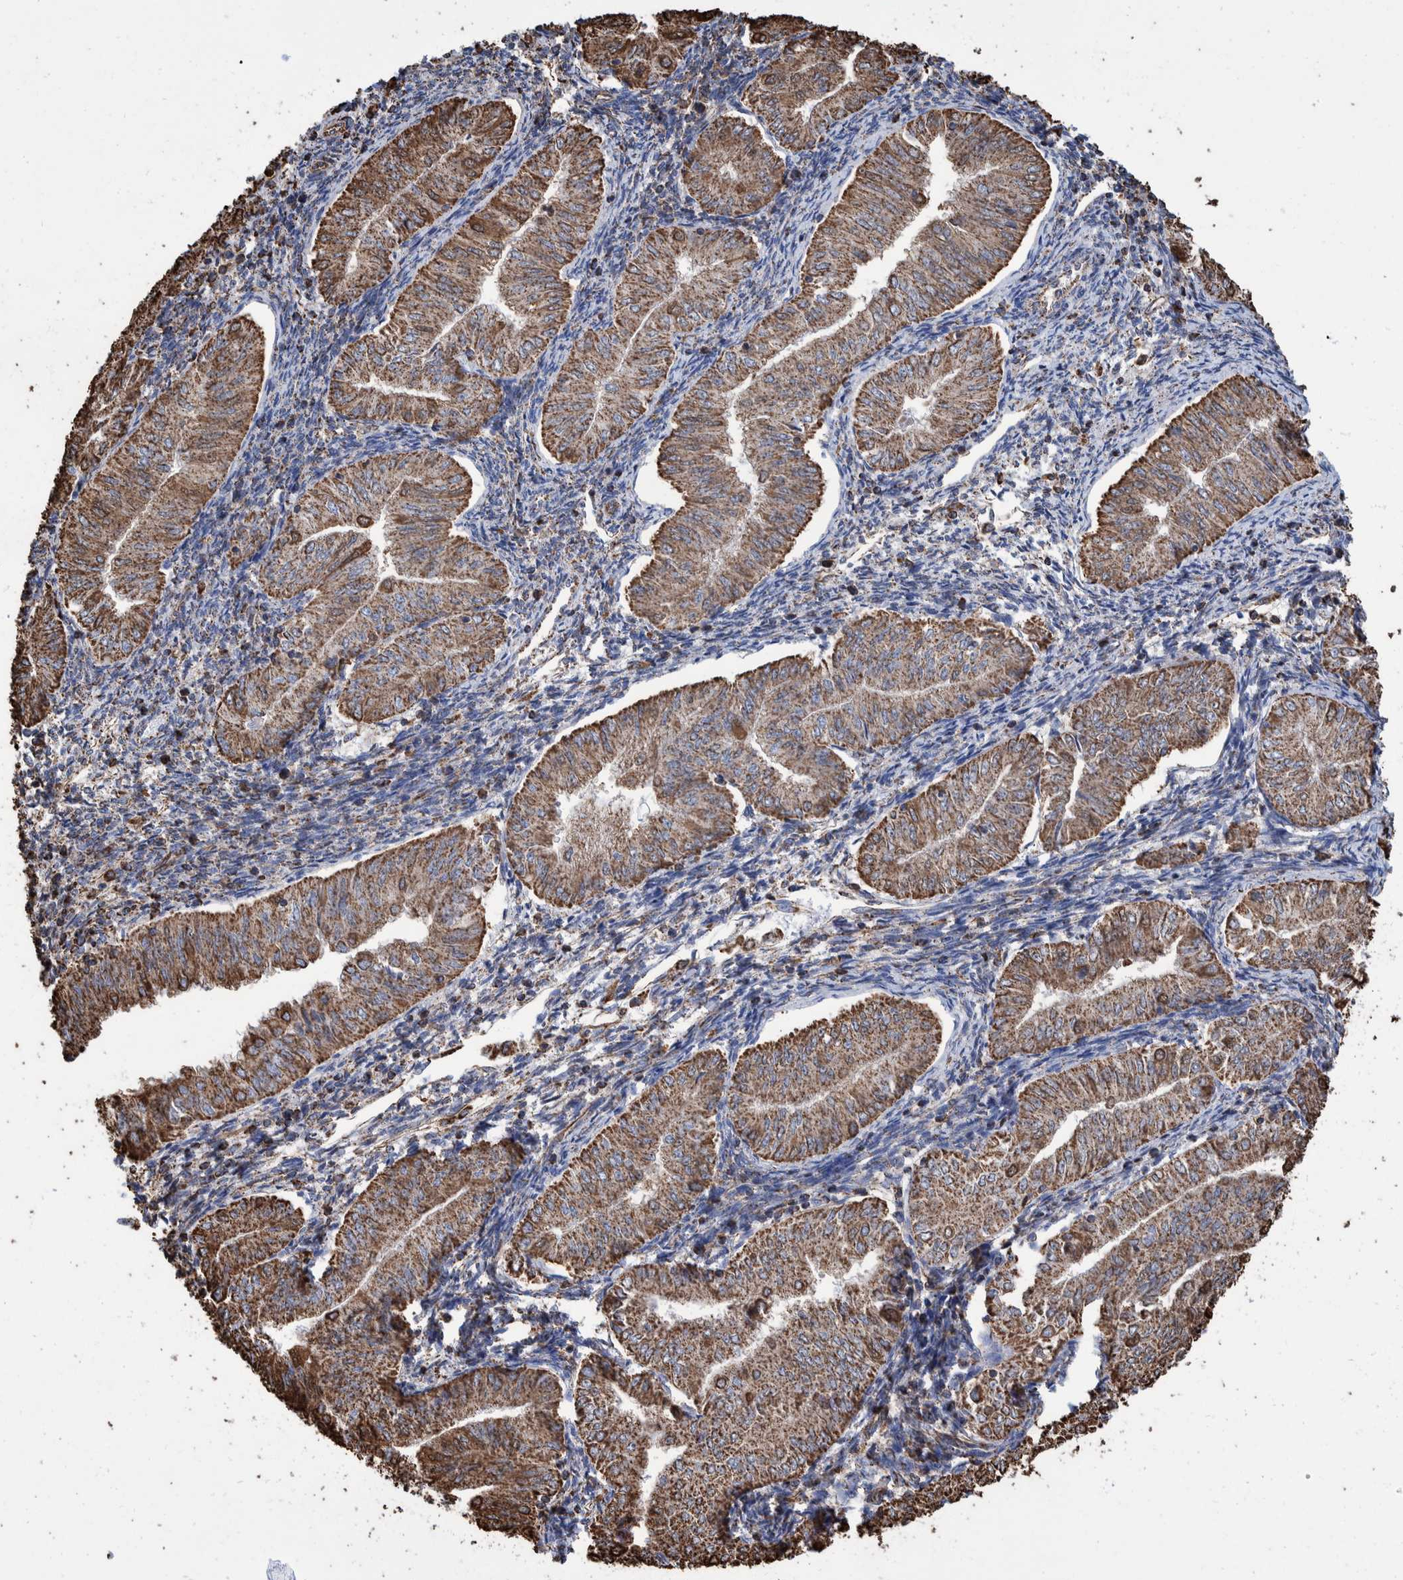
{"staining": {"intensity": "strong", "quantity": ">75%", "location": "cytoplasmic/membranous"}, "tissue": "endometrial cancer", "cell_type": "Tumor cells", "image_type": "cancer", "snomed": [{"axis": "morphology", "description": "Normal tissue, NOS"}, {"axis": "morphology", "description": "Adenocarcinoma, NOS"}, {"axis": "topography", "description": "Endometrium"}], "caption": "Strong cytoplasmic/membranous positivity for a protein is seen in about >75% of tumor cells of endometrial cancer using IHC.", "gene": "VPS26C", "patient": {"sex": "female", "age": 53}}